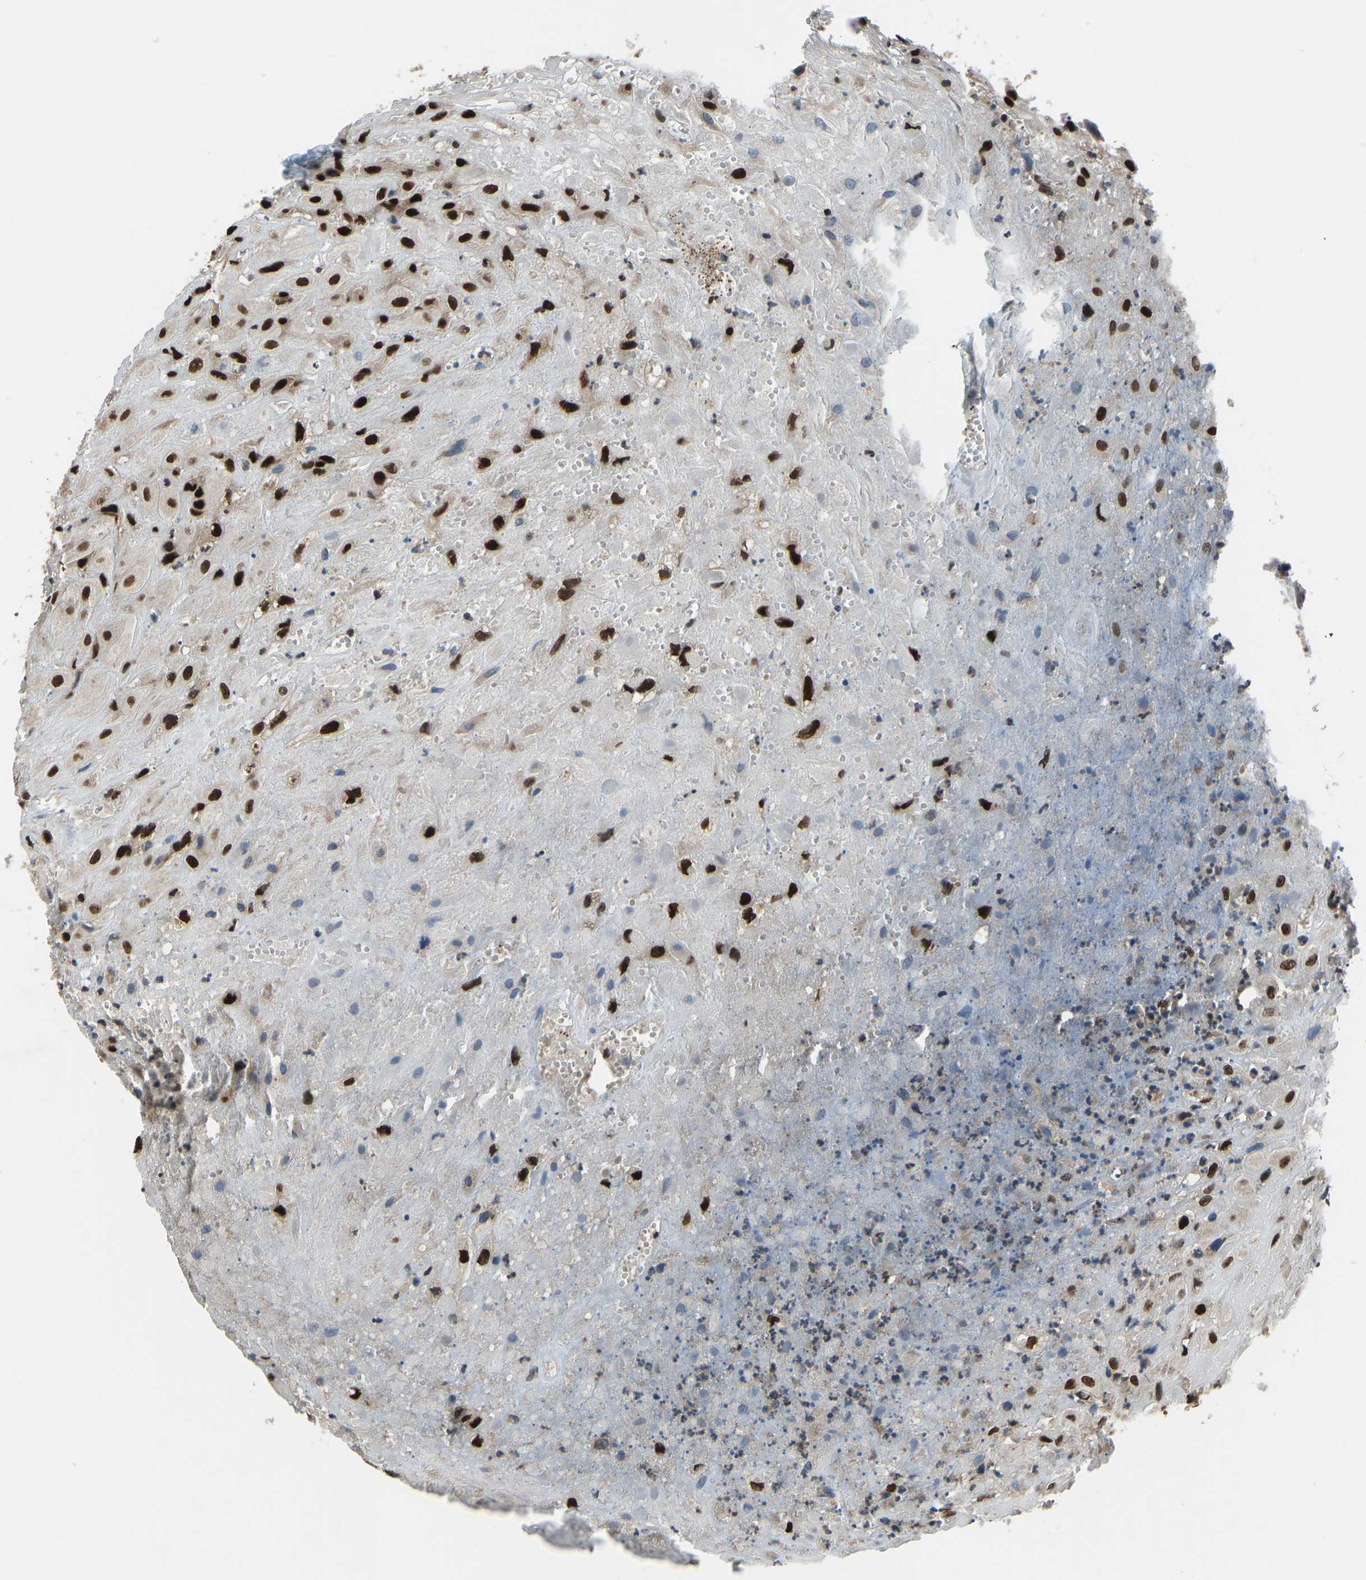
{"staining": {"intensity": "strong", "quantity": ">75%", "location": "nuclear"}, "tissue": "placenta", "cell_type": "Decidual cells", "image_type": "normal", "snomed": [{"axis": "morphology", "description": "Normal tissue, NOS"}, {"axis": "topography", "description": "Placenta"}], "caption": "This photomicrograph exhibits IHC staining of normal placenta, with high strong nuclear expression in approximately >75% of decidual cells.", "gene": "FOS", "patient": {"sex": "female", "age": 18}}